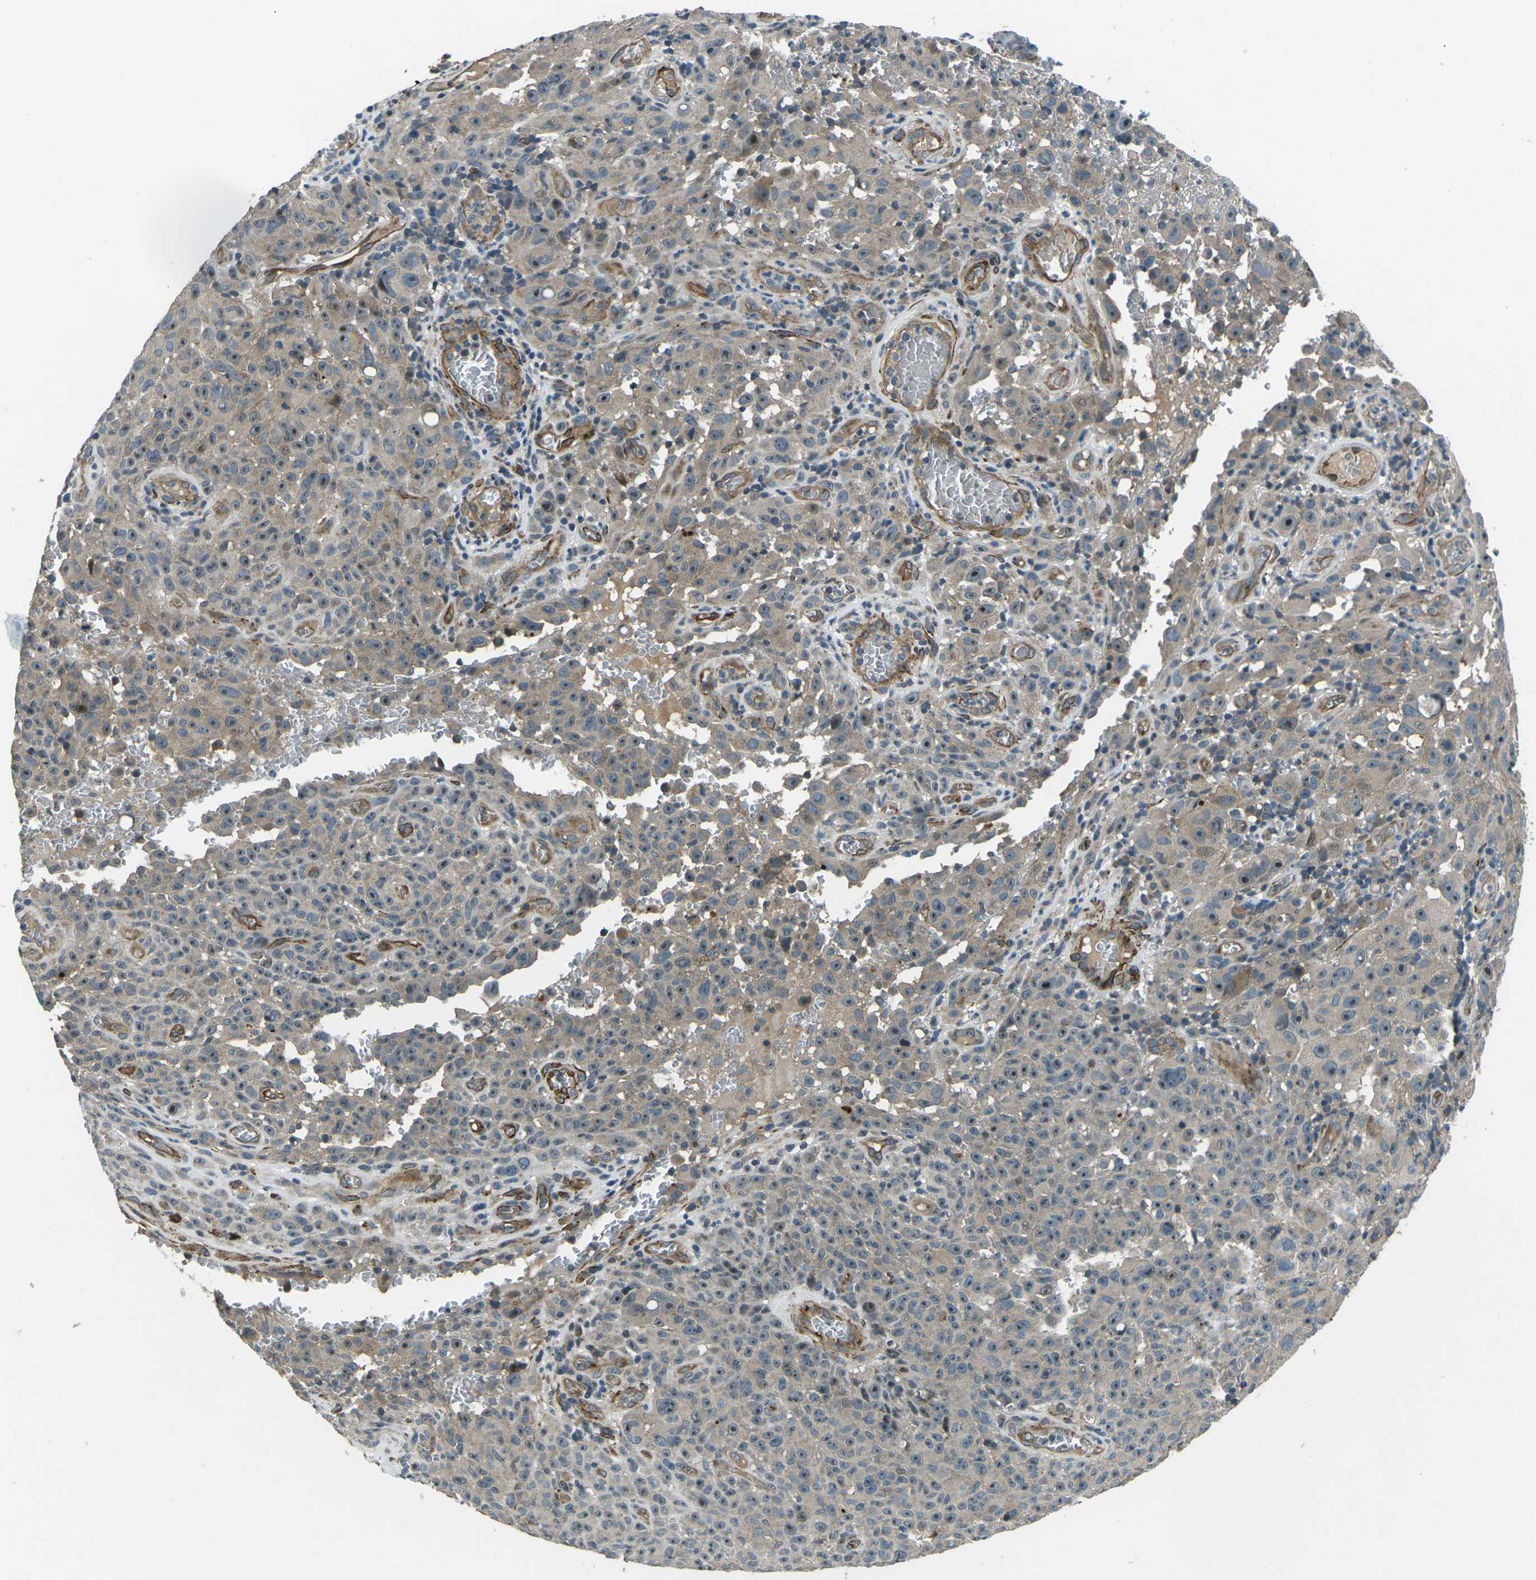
{"staining": {"intensity": "weak", "quantity": "25%-75%", "location": "cytoplasmic/membranous"}, "tissue": "melanoma", "cell_type": "Tumor cells", "image_type": "cancer", "snomed": [{"axis": "morphology", "description": "Malignant melanoma, NOS"}, {"axis": "topography", "description": "Skin"}], "caption": "Malignant melanoma stained with DAB immunohistochemistry (IHC) reveals low levels of weak cytoplasmic/membranous expression in about 25%-75% of tumor cells.", "gene": "AFAP1", "patient": {"sex": "female", "age": 82}}